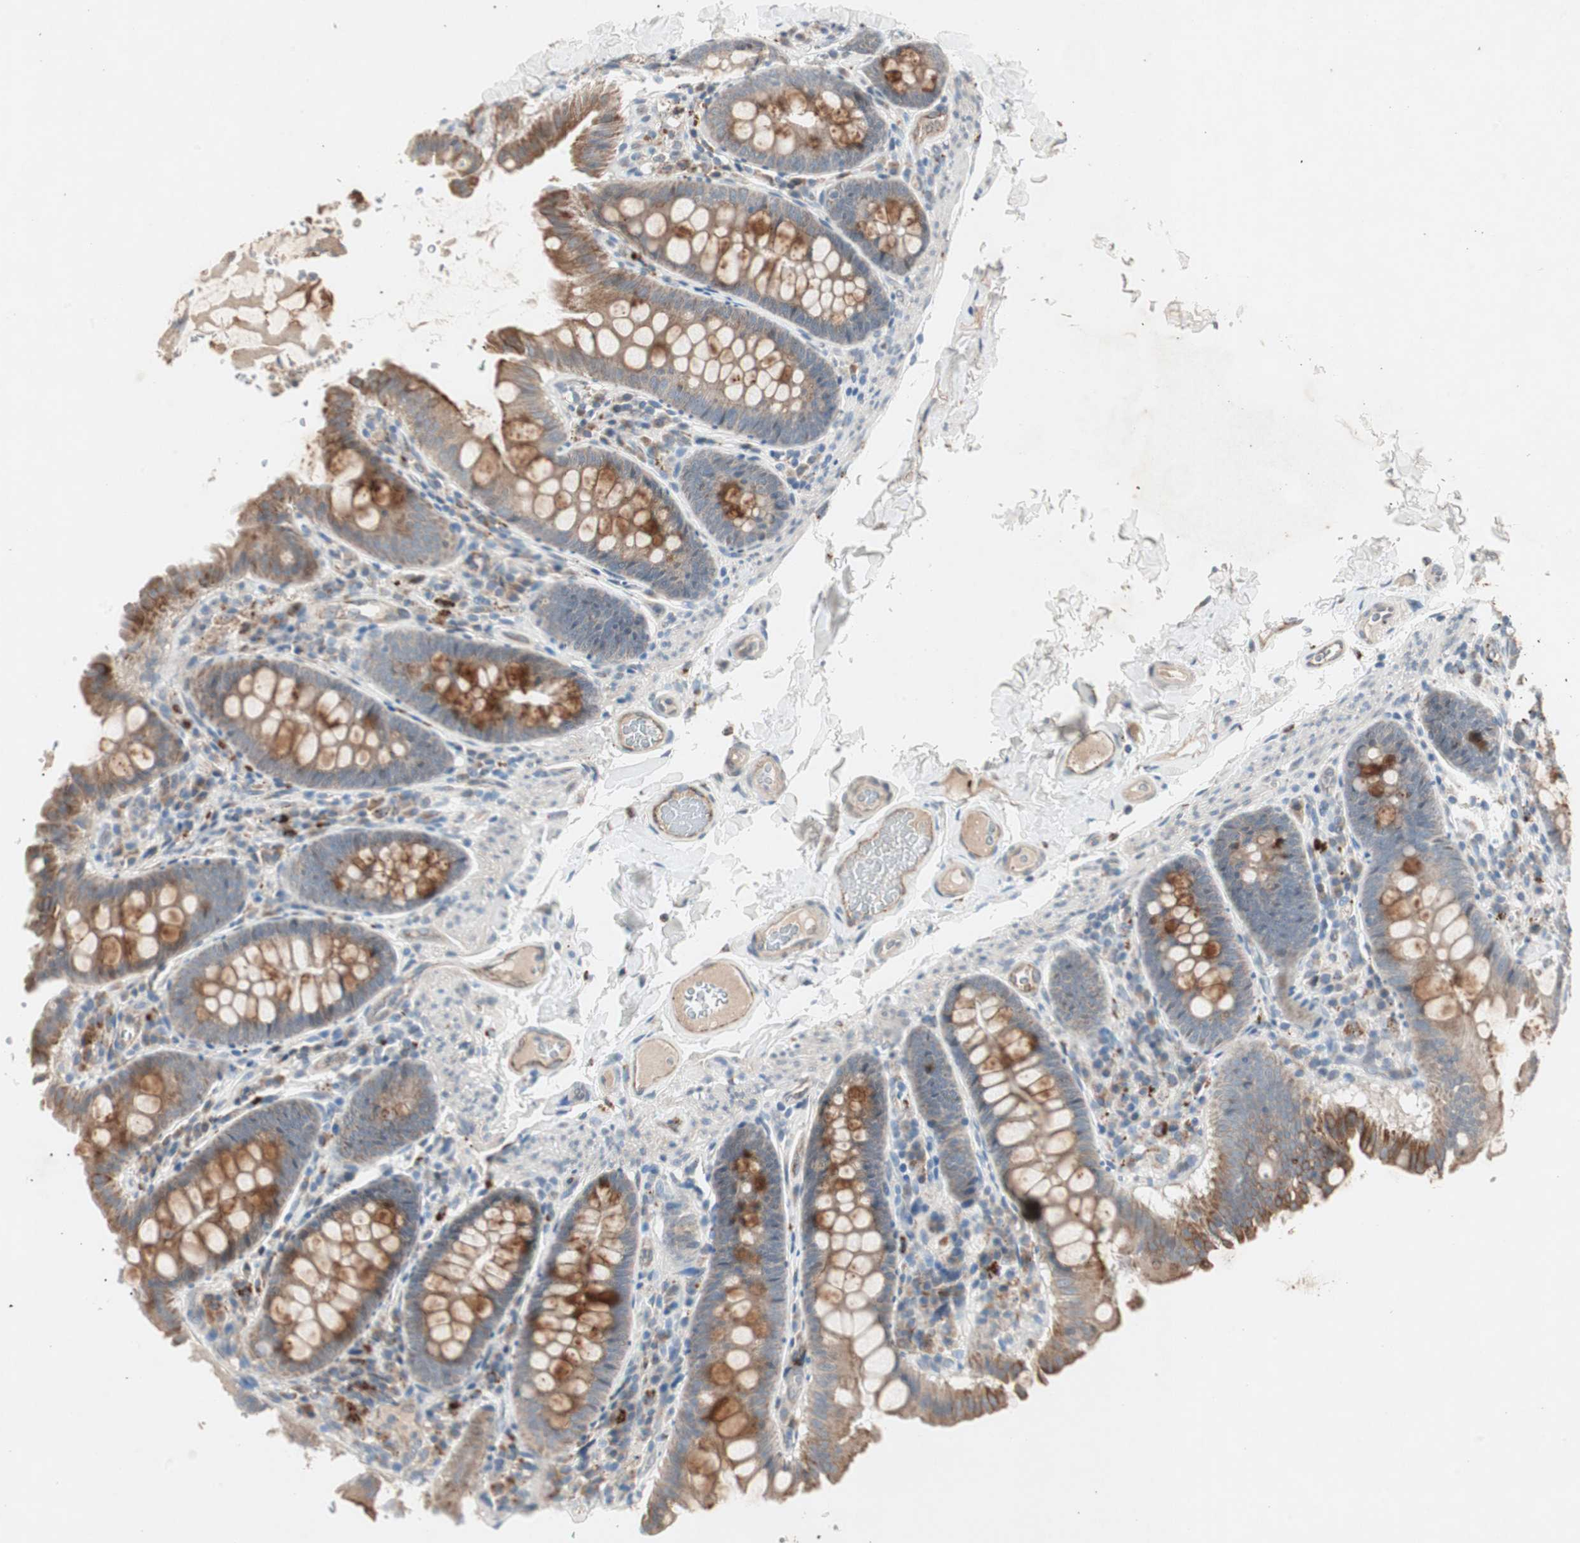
{"staining": {"intensity": "weak", "quantity": ">75%", "location": "cytoplasmic/membranous"}, "tissue": "colon", "cell_type": "Endothelial cells", "image_type": "normal", "snomed": [{"axis": "morphology", "description": "Normal tissue, NOS"}, {"axis": "topography", "description": "Colon"}], "caption": "Brown immunohistochemical staining in normal colon exhibits weak cytoplasmic/membranous expression in approximately >75% of endothelial cells.", "gene": "FGFR4", "patient": {"sex": "female", "age": 61}}